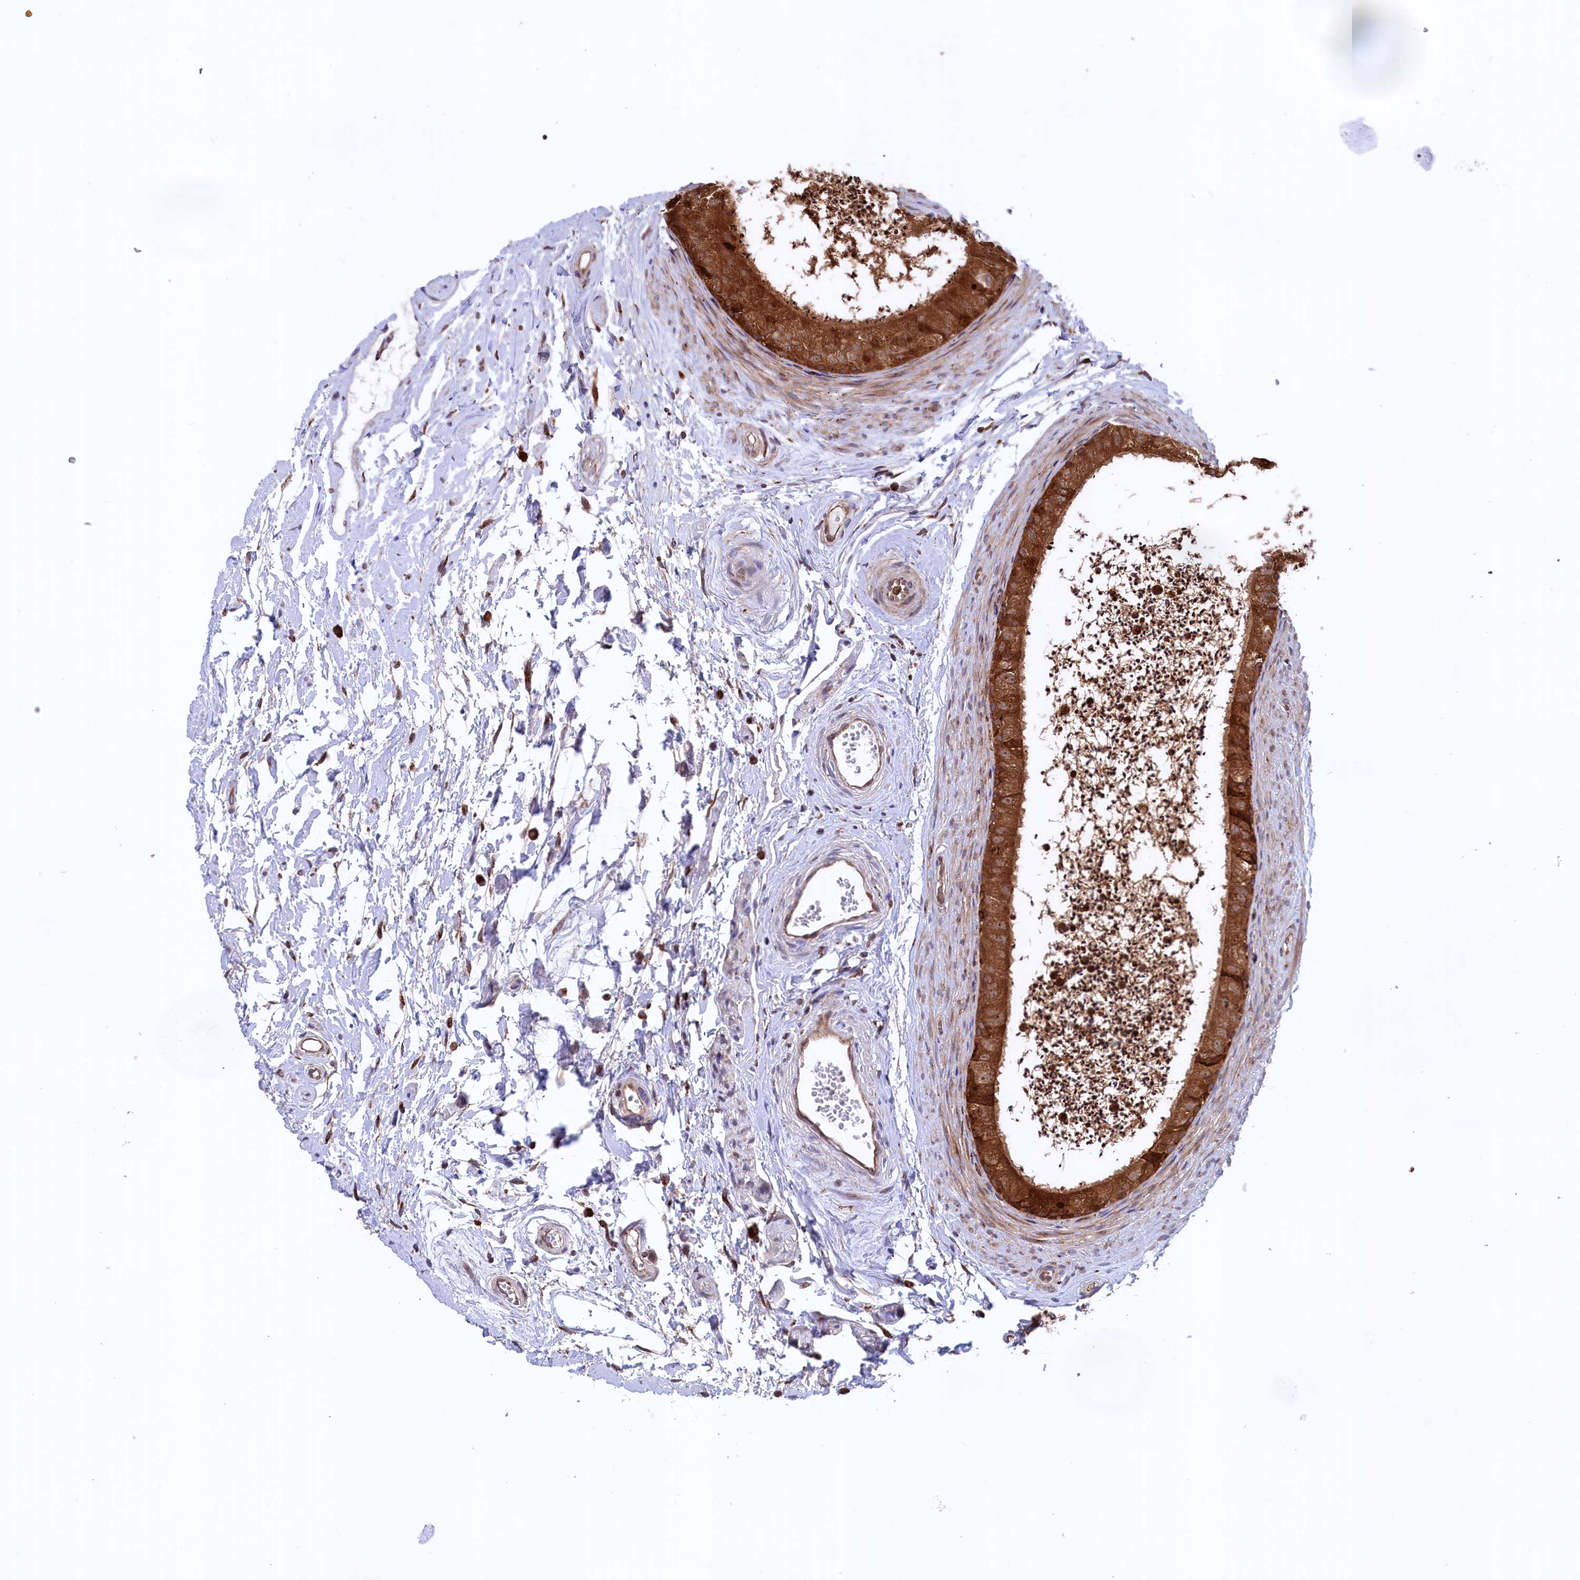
{"staining": {"intensity": "strong", "quantity": ">75%", "location": "cytoplasmic/membranous"}, "tissue": "epididymis", "cell_type": "Glandular cells", "image_type": "normal", "snomed": [{"axis": "morphology", "description": "Normal tissue, NOS"}, {"axis": "topography", "description": "Epididymis"}], "caption": "Strong cytoplasmic/membranous expression is identified in about >75% of glandular cells in benign epididymis.", "gene": "PLA2G4C", "patient": {"sex": "male", "age": 56}}